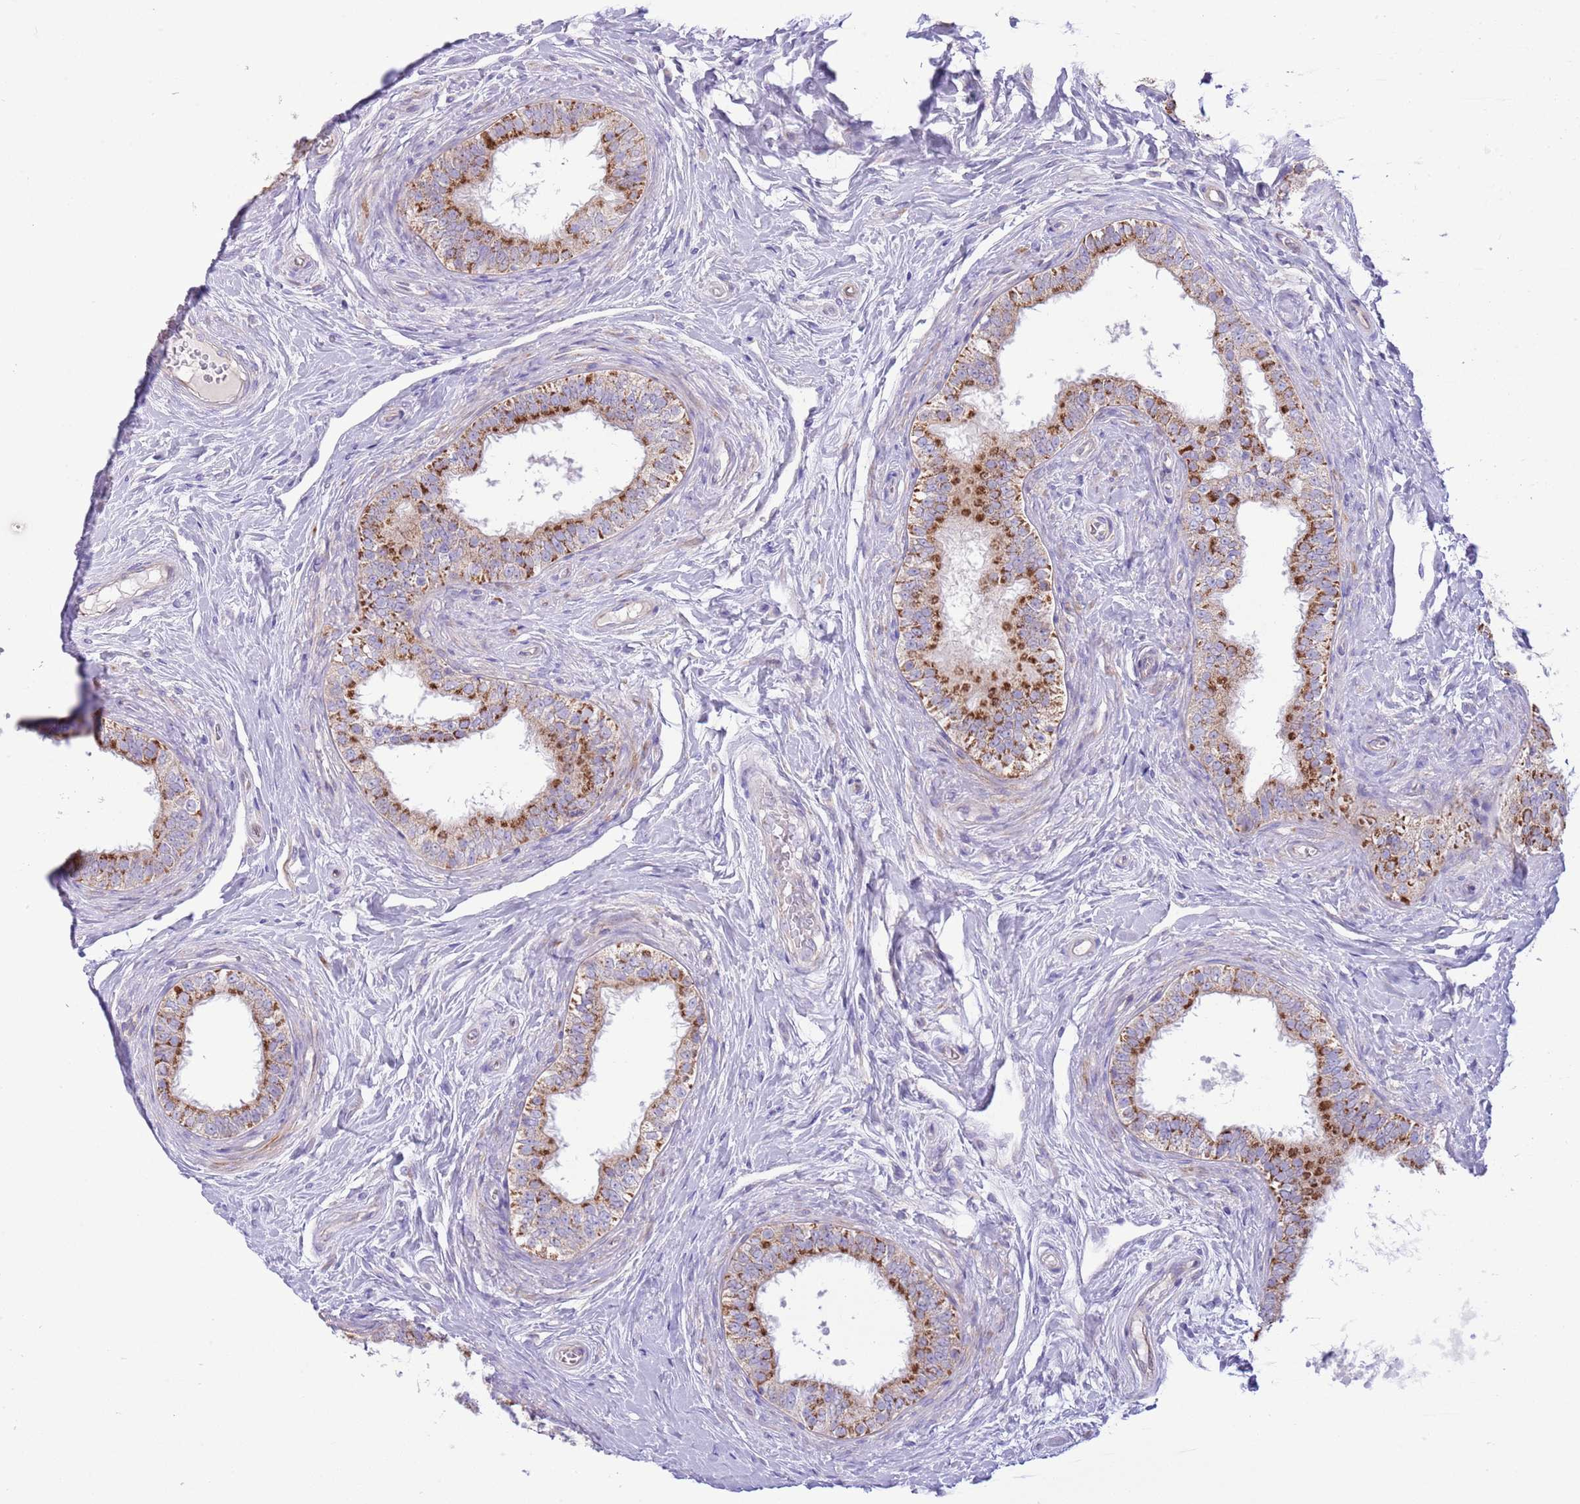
{"staining": {"intensity": "moderate", "quantity": "25%-75%", "location": "cytoplasmic/membranous"}, "tissue": "epididymis", "cell_type": "Glandular cells", "image_type": "normal", "snomed": [{"axis": "morphology", "description": "Normal tissue, NOS"}, {"axis": "topography", "description": "Epididymis"}], "caption": "Immunohistochemistry (IHC) (DAB (3,3'-diaminobenzidine)) staining of benign human epididymis shows moderate cytoplasmic/membranous protein expression in approximately 25%-75% of glandular cells. Ihc stains the protein in brown and the nuclei are stained blue.", "gene": "OAZ2", "patient": {"sex": "male", "age": 33}}